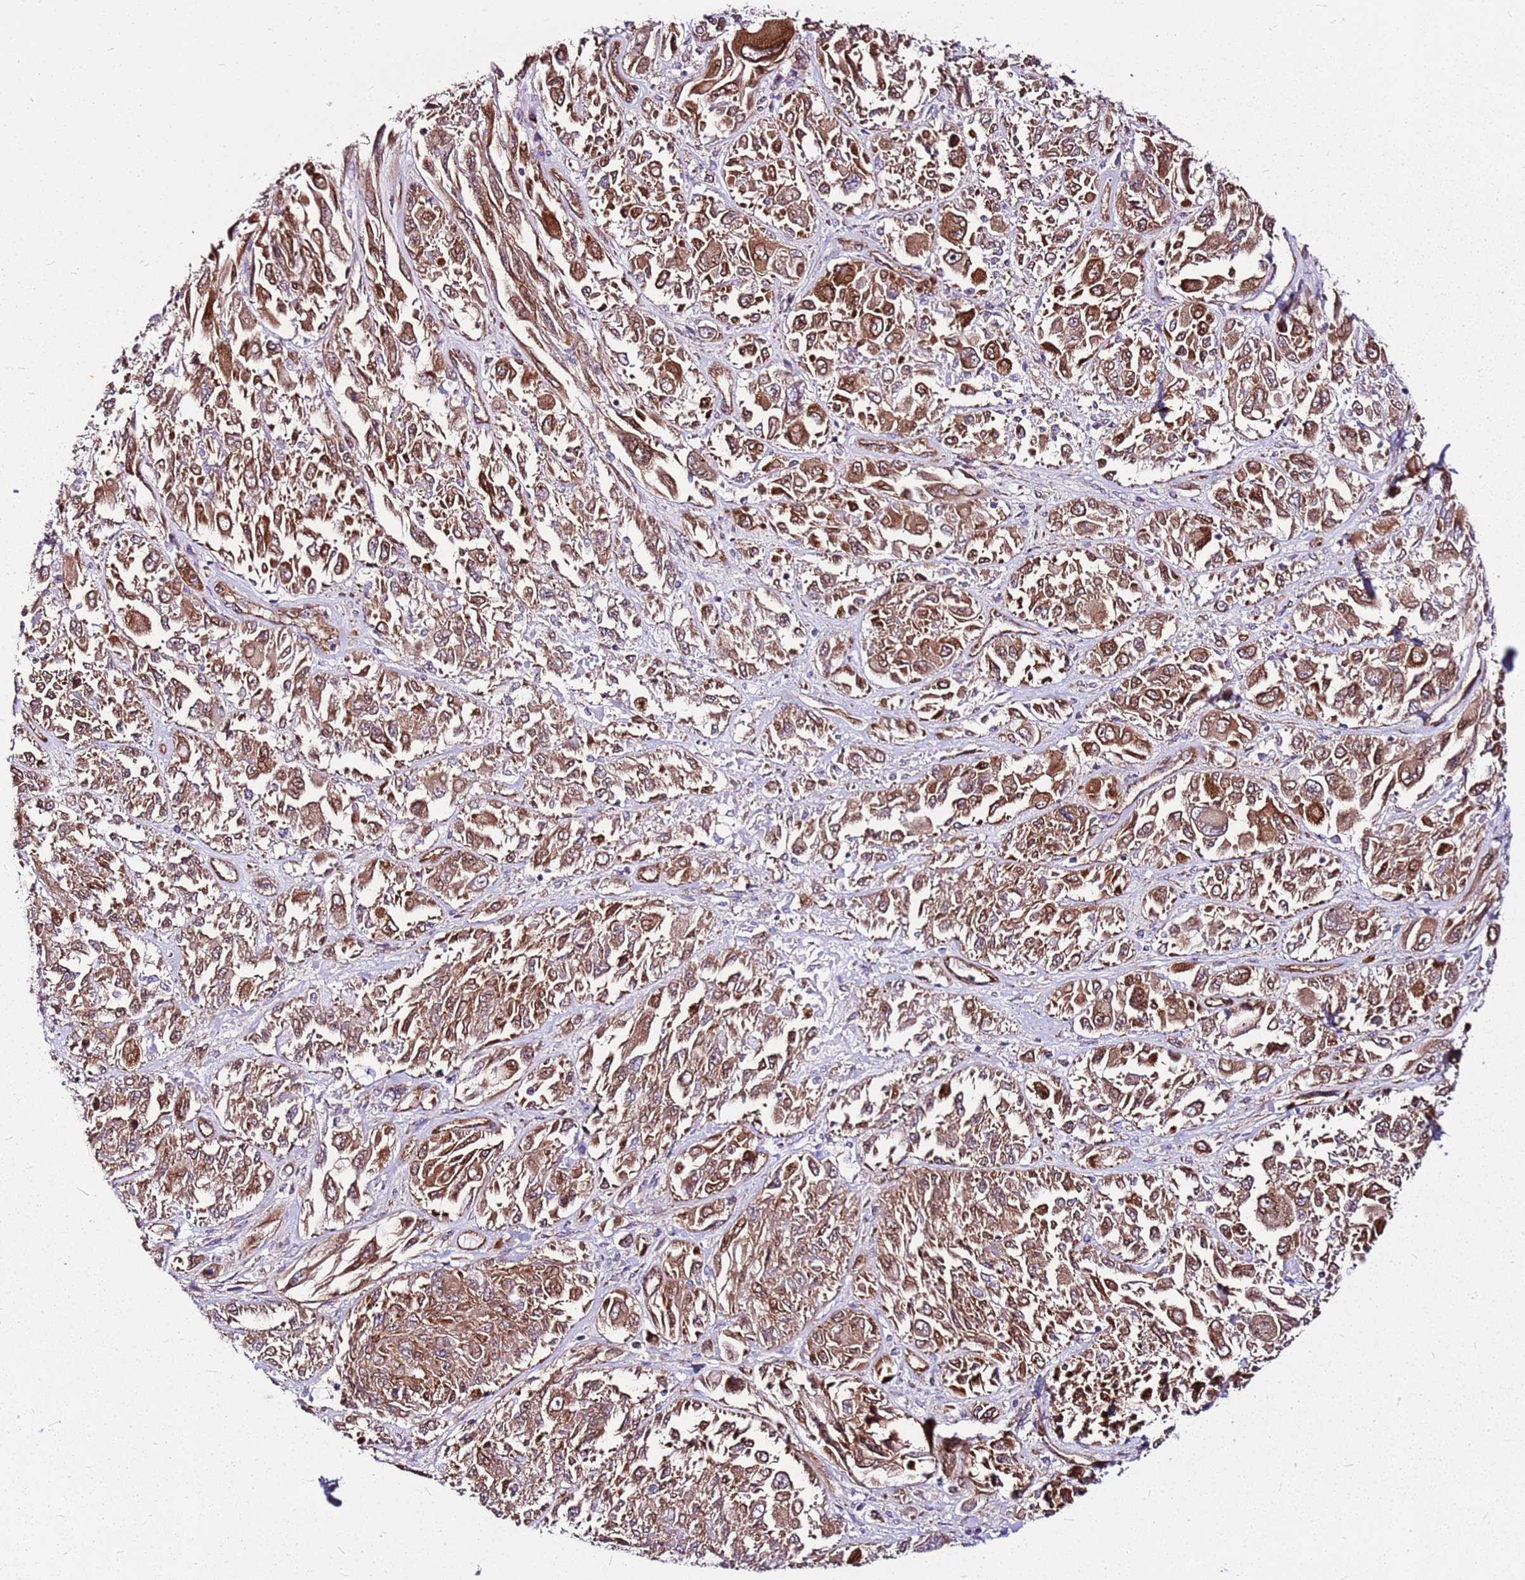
{"staining": {"intensity": "strong", "quantity": ">75%", "location": "cytoplasmic/membranous"}, "tissue": "melanoma", "cell_type": "Tumor cells", "image_type": "cancer", "snomed": [{"axis": "morphology", "description": "Malignant melanoma, NOS"}, {"axis": "topography", "description": "Skin"}], "caption": "A histopathology image showing strong cytoplasmic/membranous positivity in about >75% of tumor cells in malignant melanoma, as visualized by brown immunohistochemical staining.", "gene": "TOPAZ1", "patient": {"sex": "female", "age": 91}}